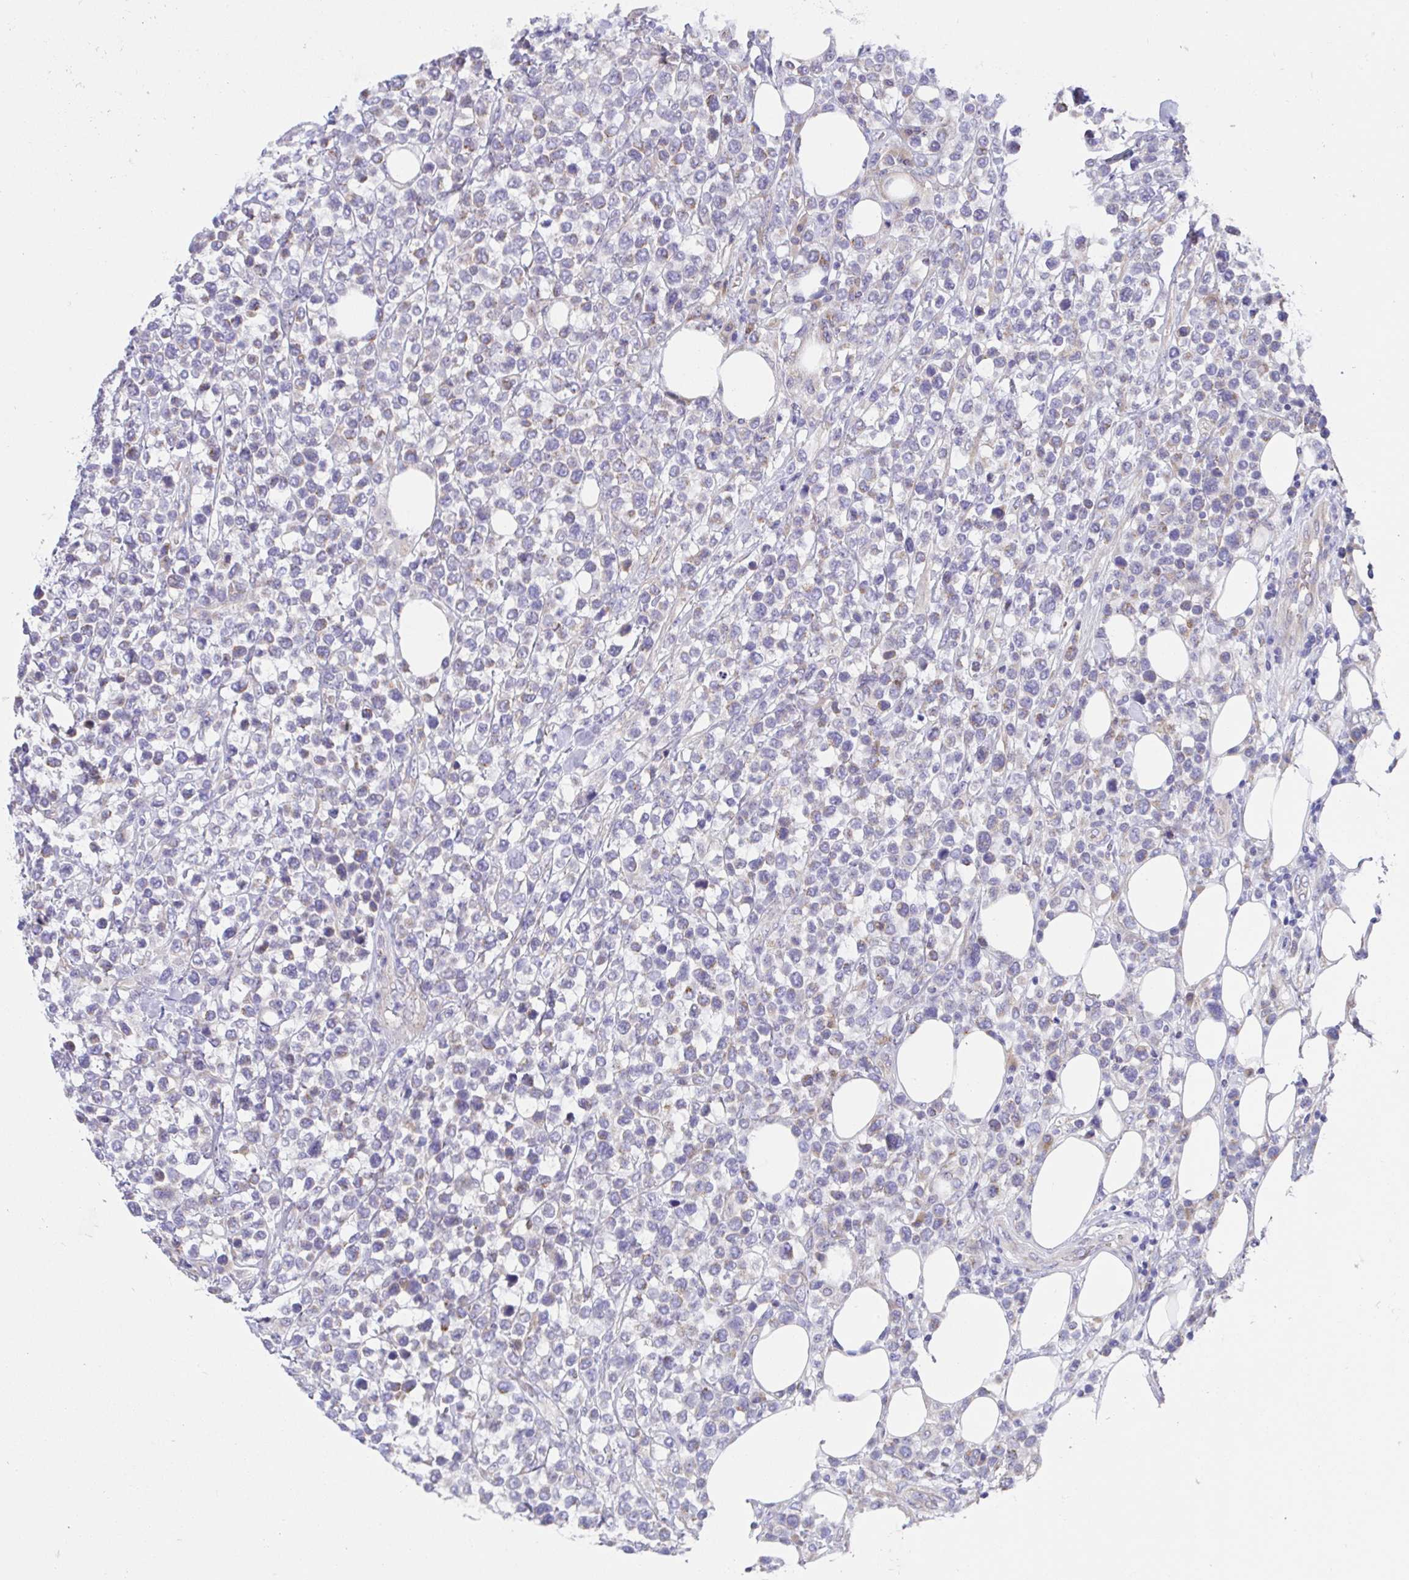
{"staining": {"intensity": "negative", "quantity": "none", "location": "none"}, "tissue": "lymphoma", "cell_type": "Tumor cells", "image_type": "cancer", "snomed": [{"axis": "morphology", "description": "Malignant lymphoma, non-Hodgkin's type, High grade"}, {"axis": "topography", "description": "Soft tissue"}], "caption": "This is an immunohistochemistry (IHC) photomicrograph of human malignant lymphoma, non-Hodgkin's type (high-grade). There is no staining in tumor cells.", "gene": "MIA3", "patient": {"sex": "female", "age": 56}}